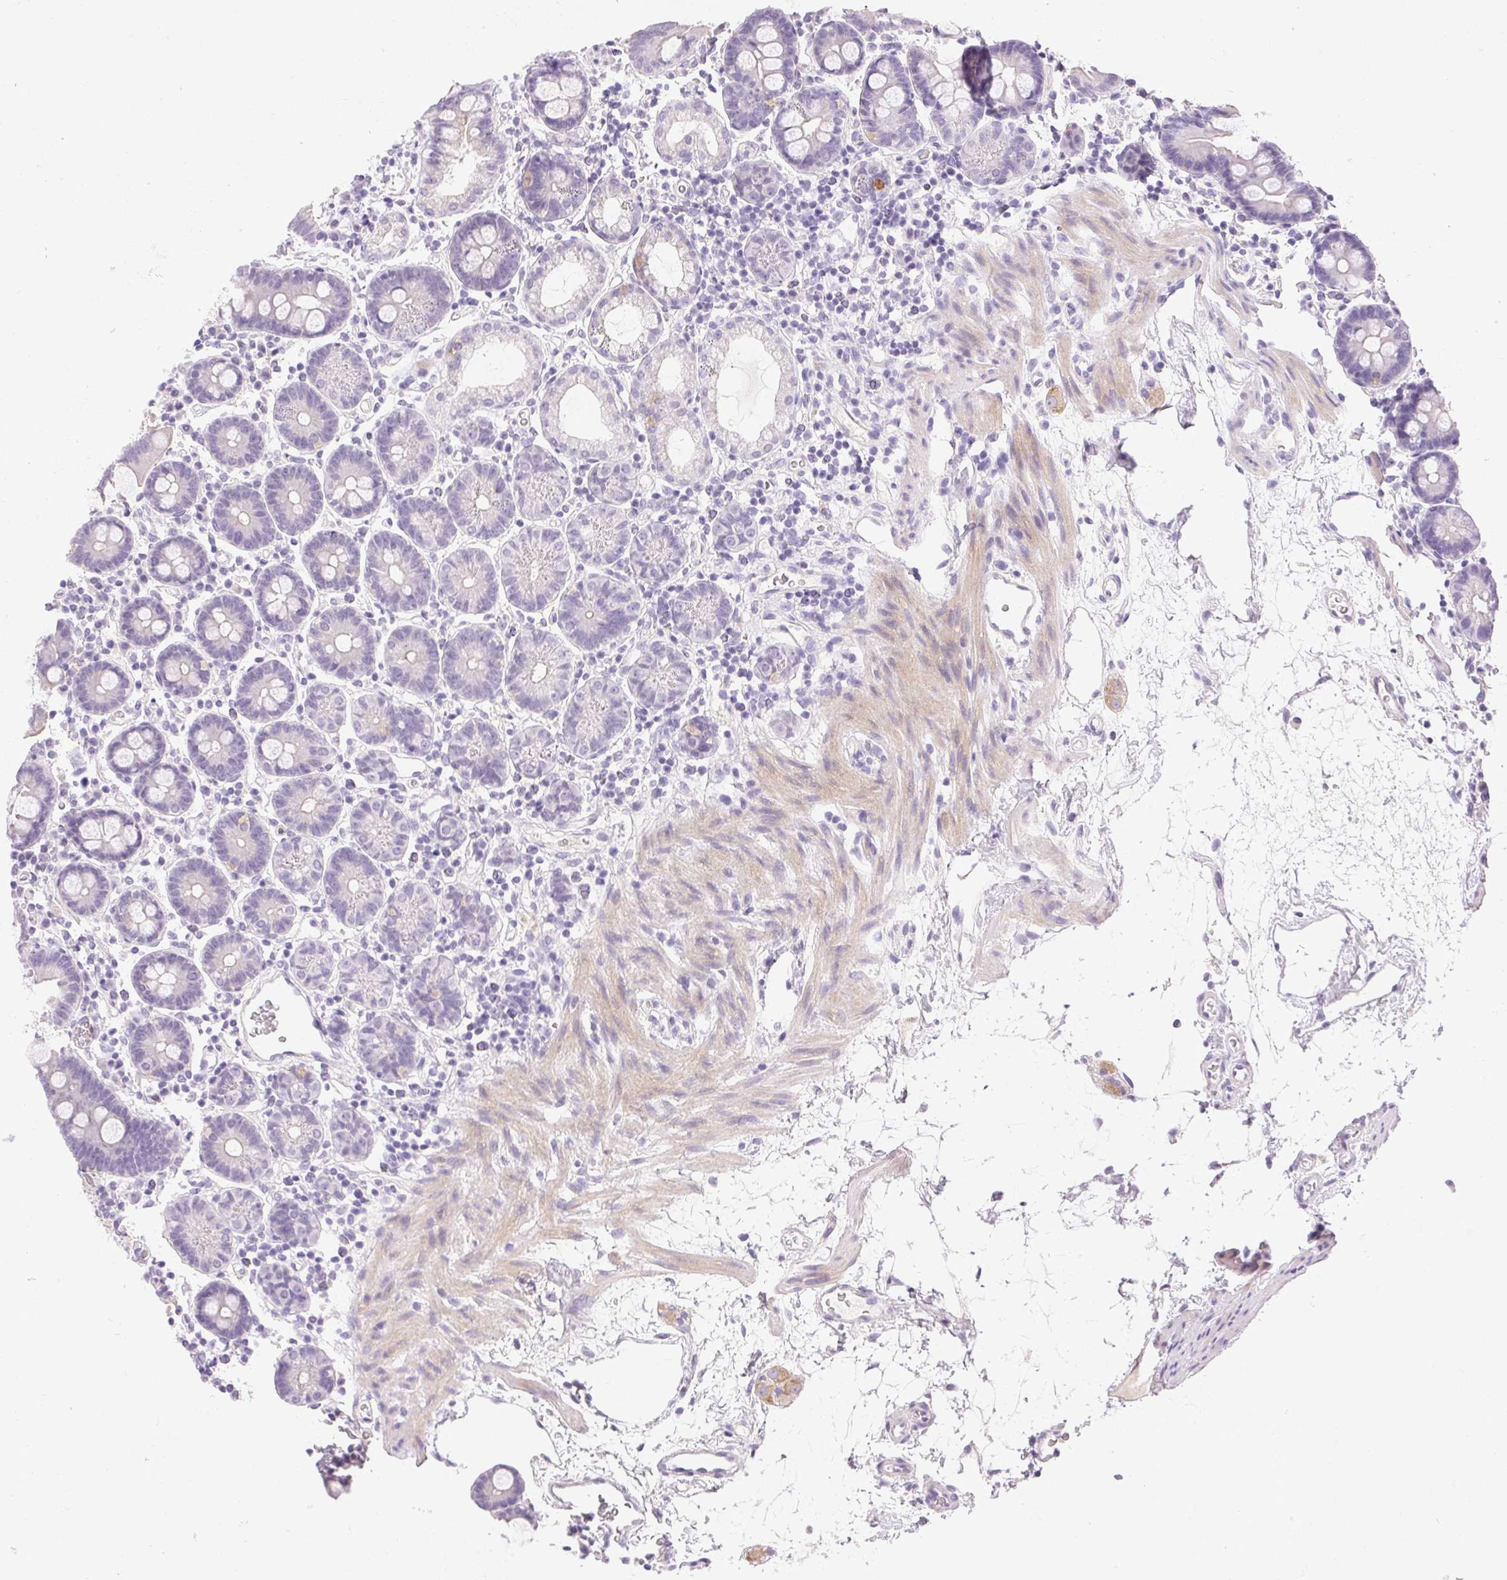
{"staining": {"intensity": "negative", "quantity": "none", "location": "none"}, "tissue": "duodenum", "cell_type": "Glandular cells", "image_type": "normal", "snomed": [{"axis": "morphology", "description": "Normal tissue, NOS"}, {"axis": "topography", "description": "Pancreas"}, {"axis": "topography", "description": "Duodenum"}], "caption": "This is an immunohistochemistry (IHC) micrograph of normal human duodenum. There is no staining in glandular cells.", "gene": "EMX2", "patient": {"sex": "male", "age": 59}}